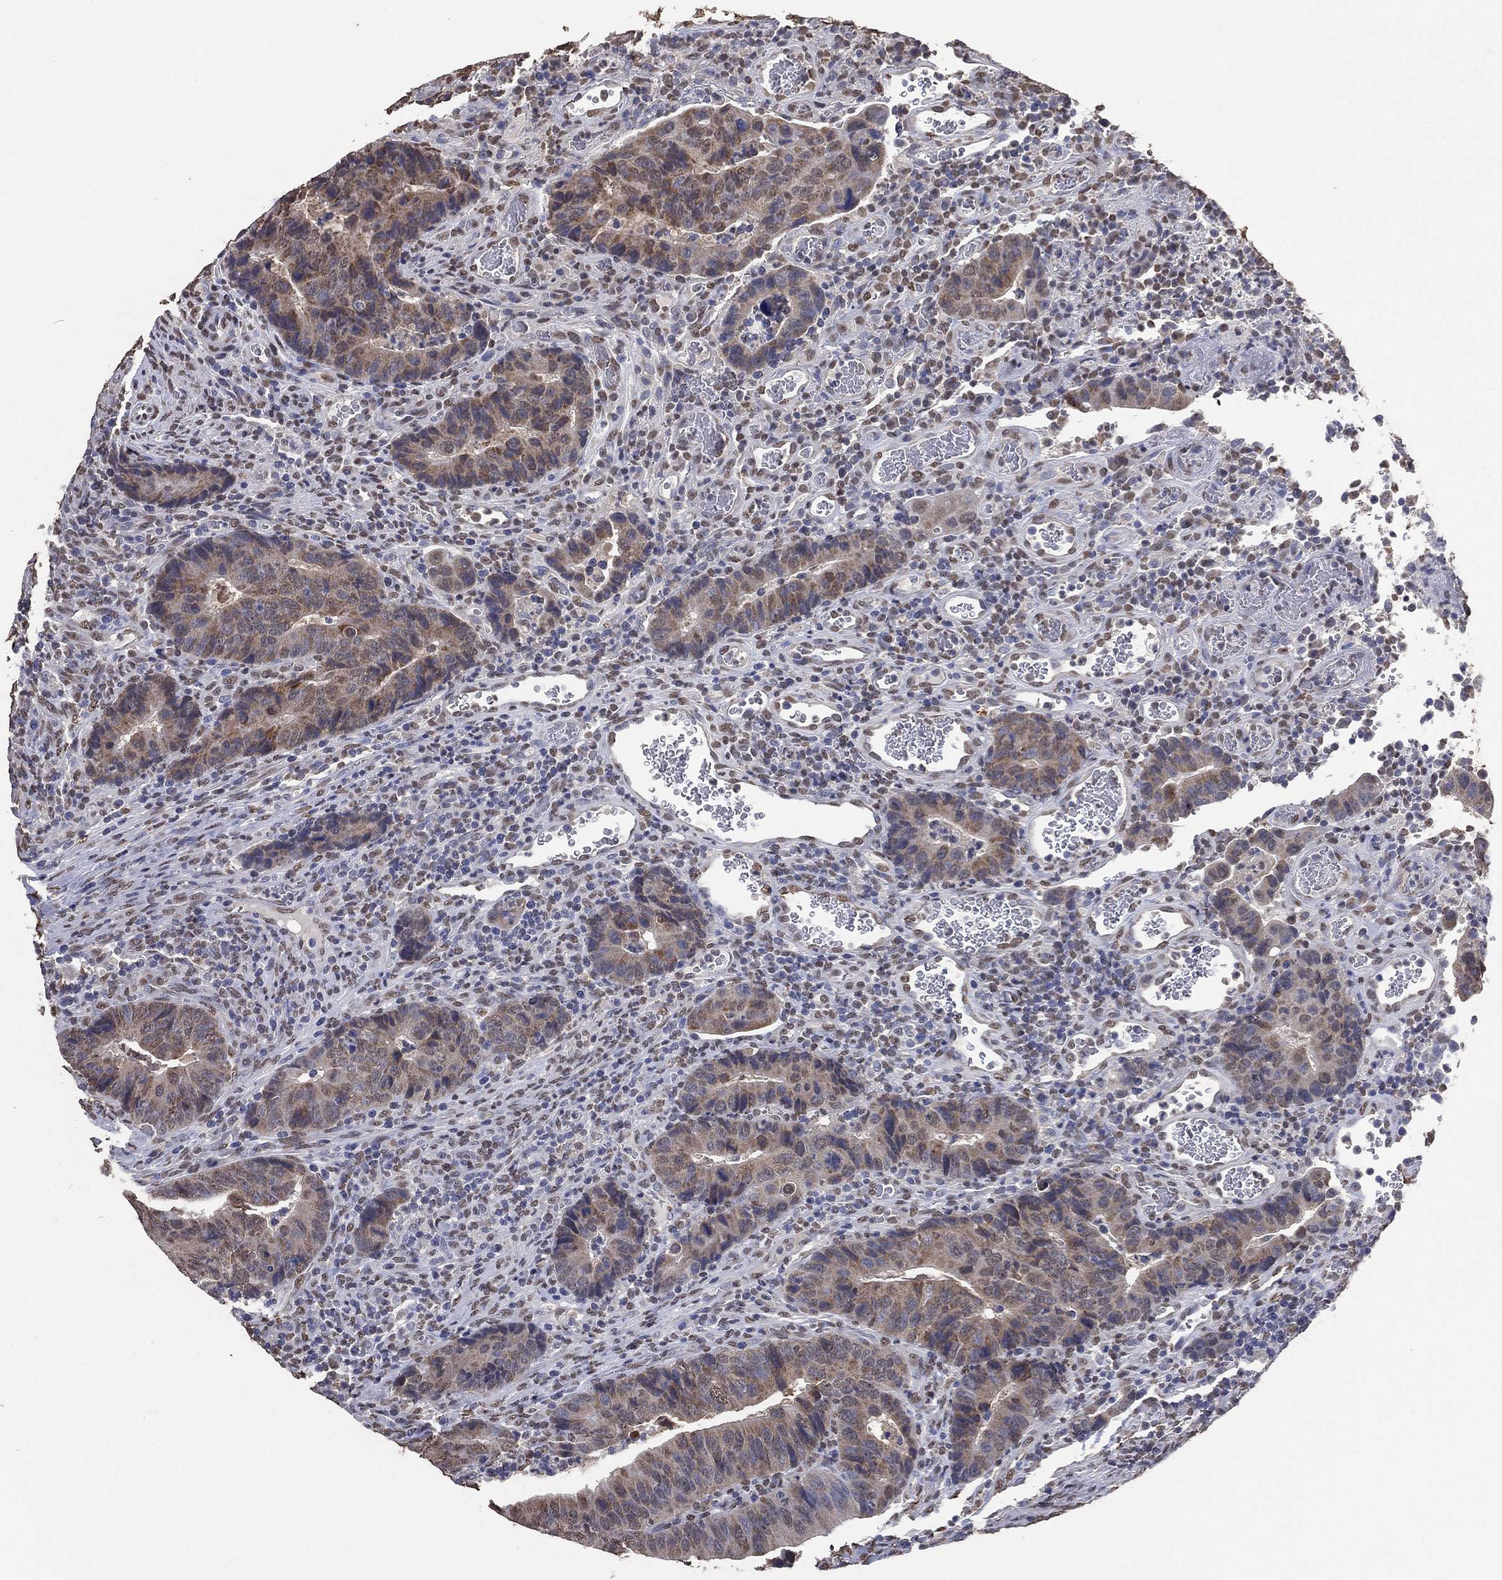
{"staining": {"intensity": "weak", "quantity": ">75%", "location": "cytoplasmic/membranous,nuclear"}, "tissue": "colorectal cancer", "cell_type": "Tumor cells", "image_type": "cancer", "snomed": [{"axis": "morphology", "description": "Adenocarcinoma, NOS"}, {"axis": "topography", "description": "Colon"}], "caption": "This is an image of immunohistochemistry (IHC) staining of adenocarcinoma (colorectal), which shows weak positivity in the cytoplasmic/membranous and nuclear of tumor cells.", "gene": "ALDH7A1", "patient": {"sex": "female", "age": 56}}